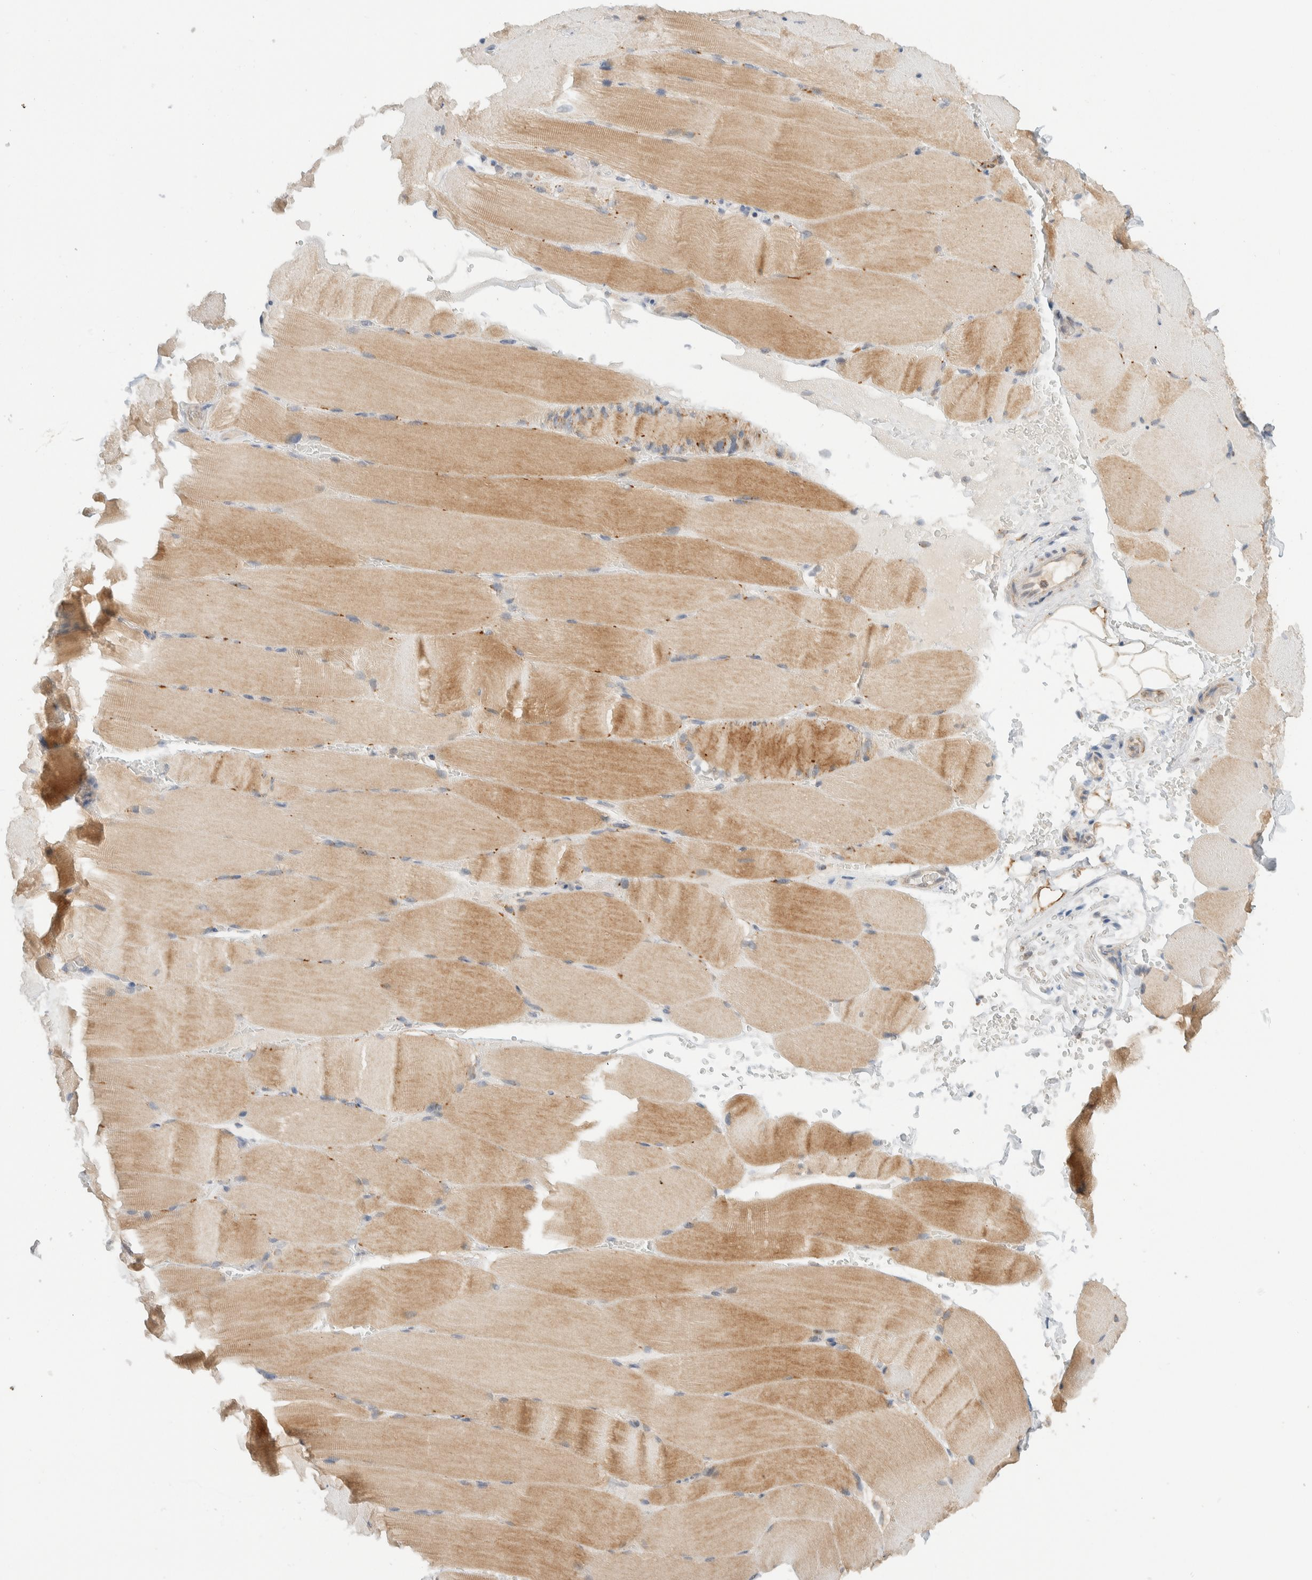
{"staining": {"intensity": "moderate", "quantity": "25%-75%", "location": "cytoplasmic/membranous"}, "tissue": "skeletal muscle", "cell_type": "Myocytes", "image_type": "normal", "snomed": [{"axis": "morphology", "description": "Normal tissue, NOS"}, {"axis": "topography", "description": "Skeletal muscle"}, {"axis": "topography", "description": "Parathyroid gland"}], "caption": "Immunohistochemical staining of normal human skeletal muscle displays moderate cytoplasmic/membranous protein positivity in approximately 25%-75% of myocytes.", "gene": "MRPL41", "patient": {"sex": "female", "age": 37}}